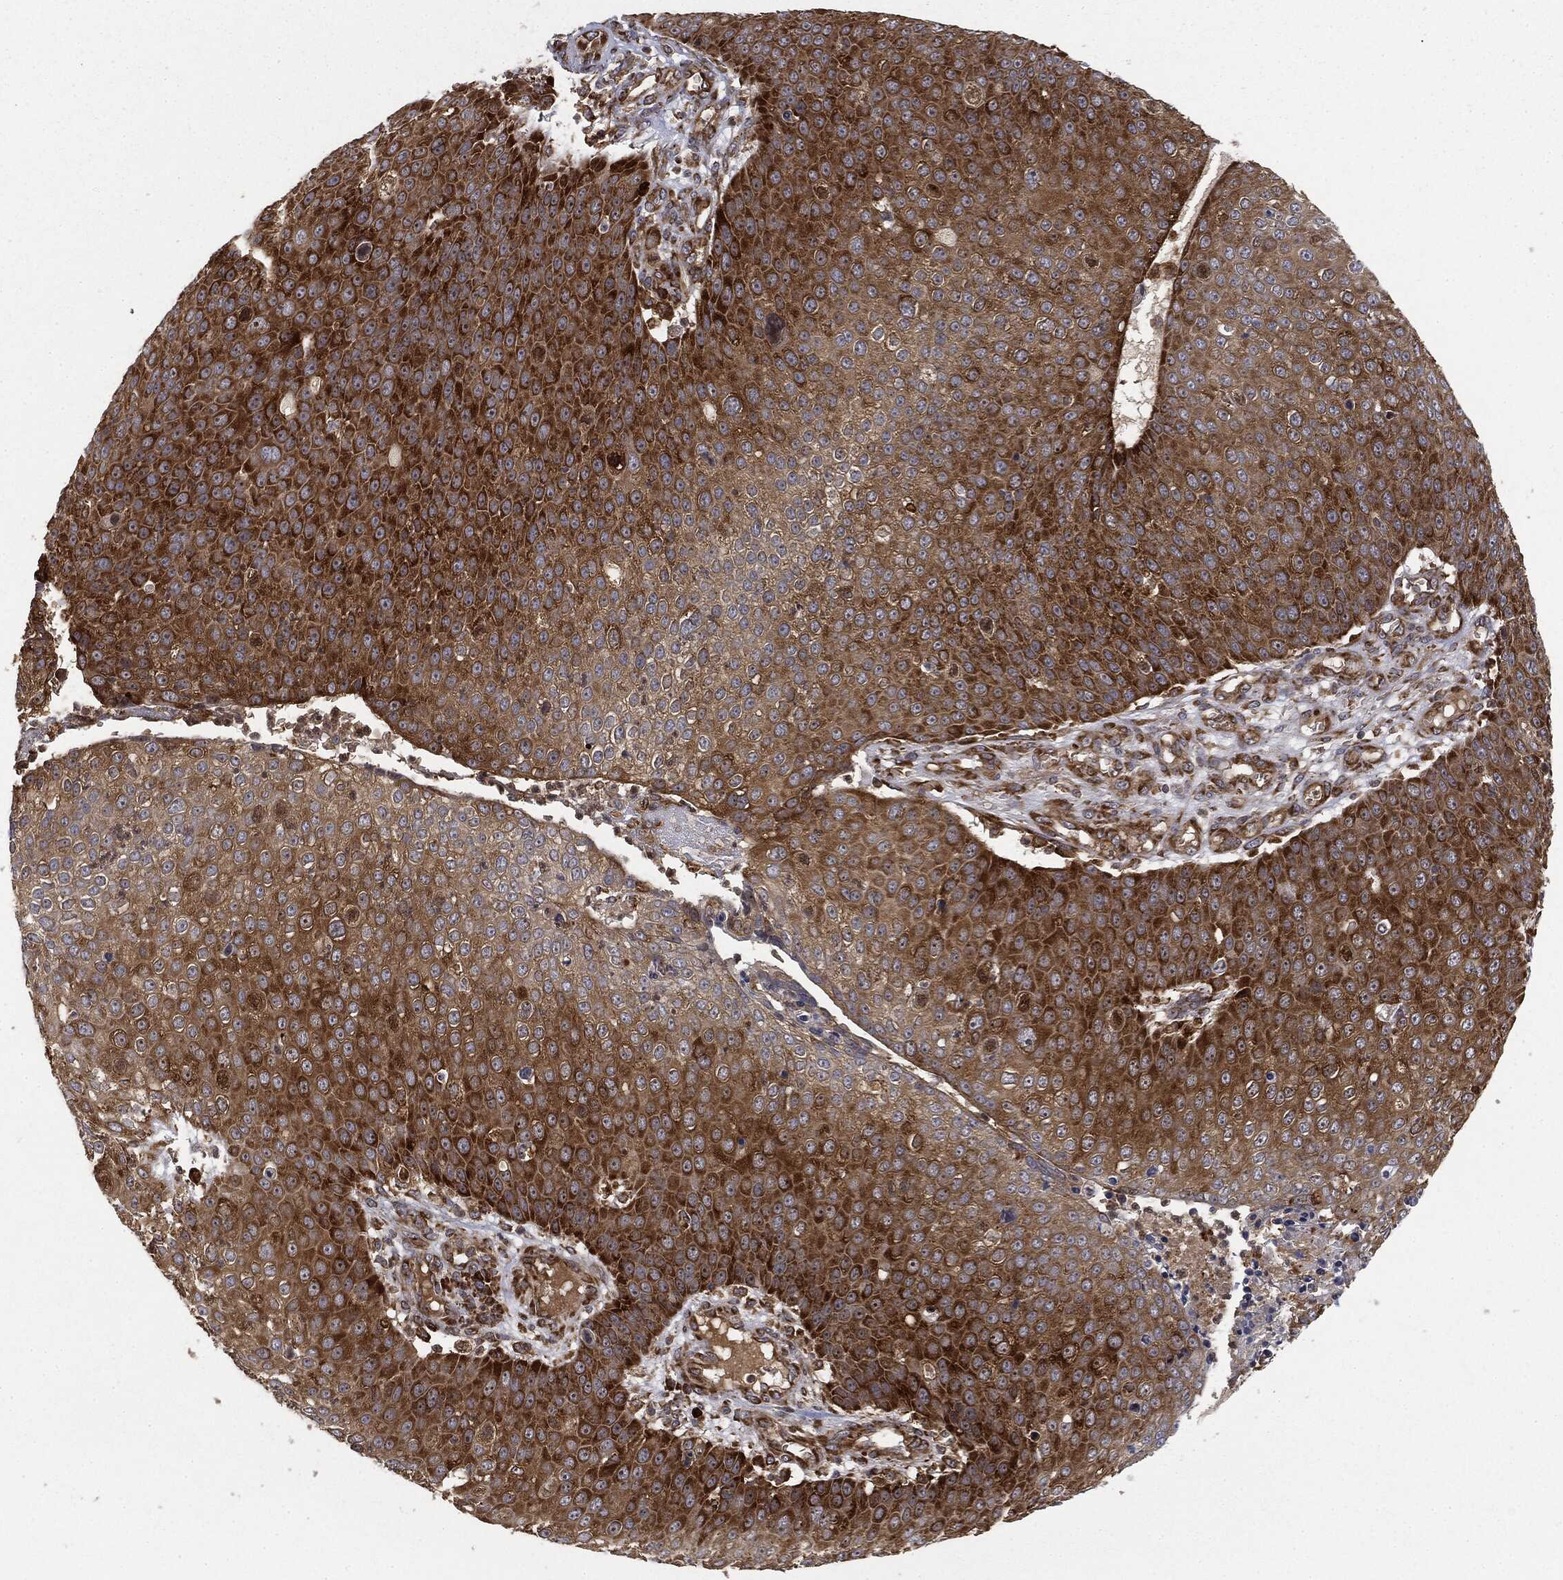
{"staining": {"intensity": "strong", "quantity": ">75%", "location": "cytoplasmic/membranous"}, "tissue": "skin cancer", "cell_type": "Tumor cells", "image_type": "cancer", "snomed": [{"axis": "morphology", "description": "Squamous cell carcinoma, NOS"}, {"axis": "topography", "description": "Skin"}], "caption": "Skin cancer stained with IHC reveals strong cytoplasmic/membranous staining in approximately >75% of tumor cells. Using DAB (3,3'-diaminobenzidine) (brown) and hematoxylin (blue) stains, captured at high magnification using brightfield microscopy.", "gene": "EIF2AK2", "patient": {"sex": "male", "age": 71}}